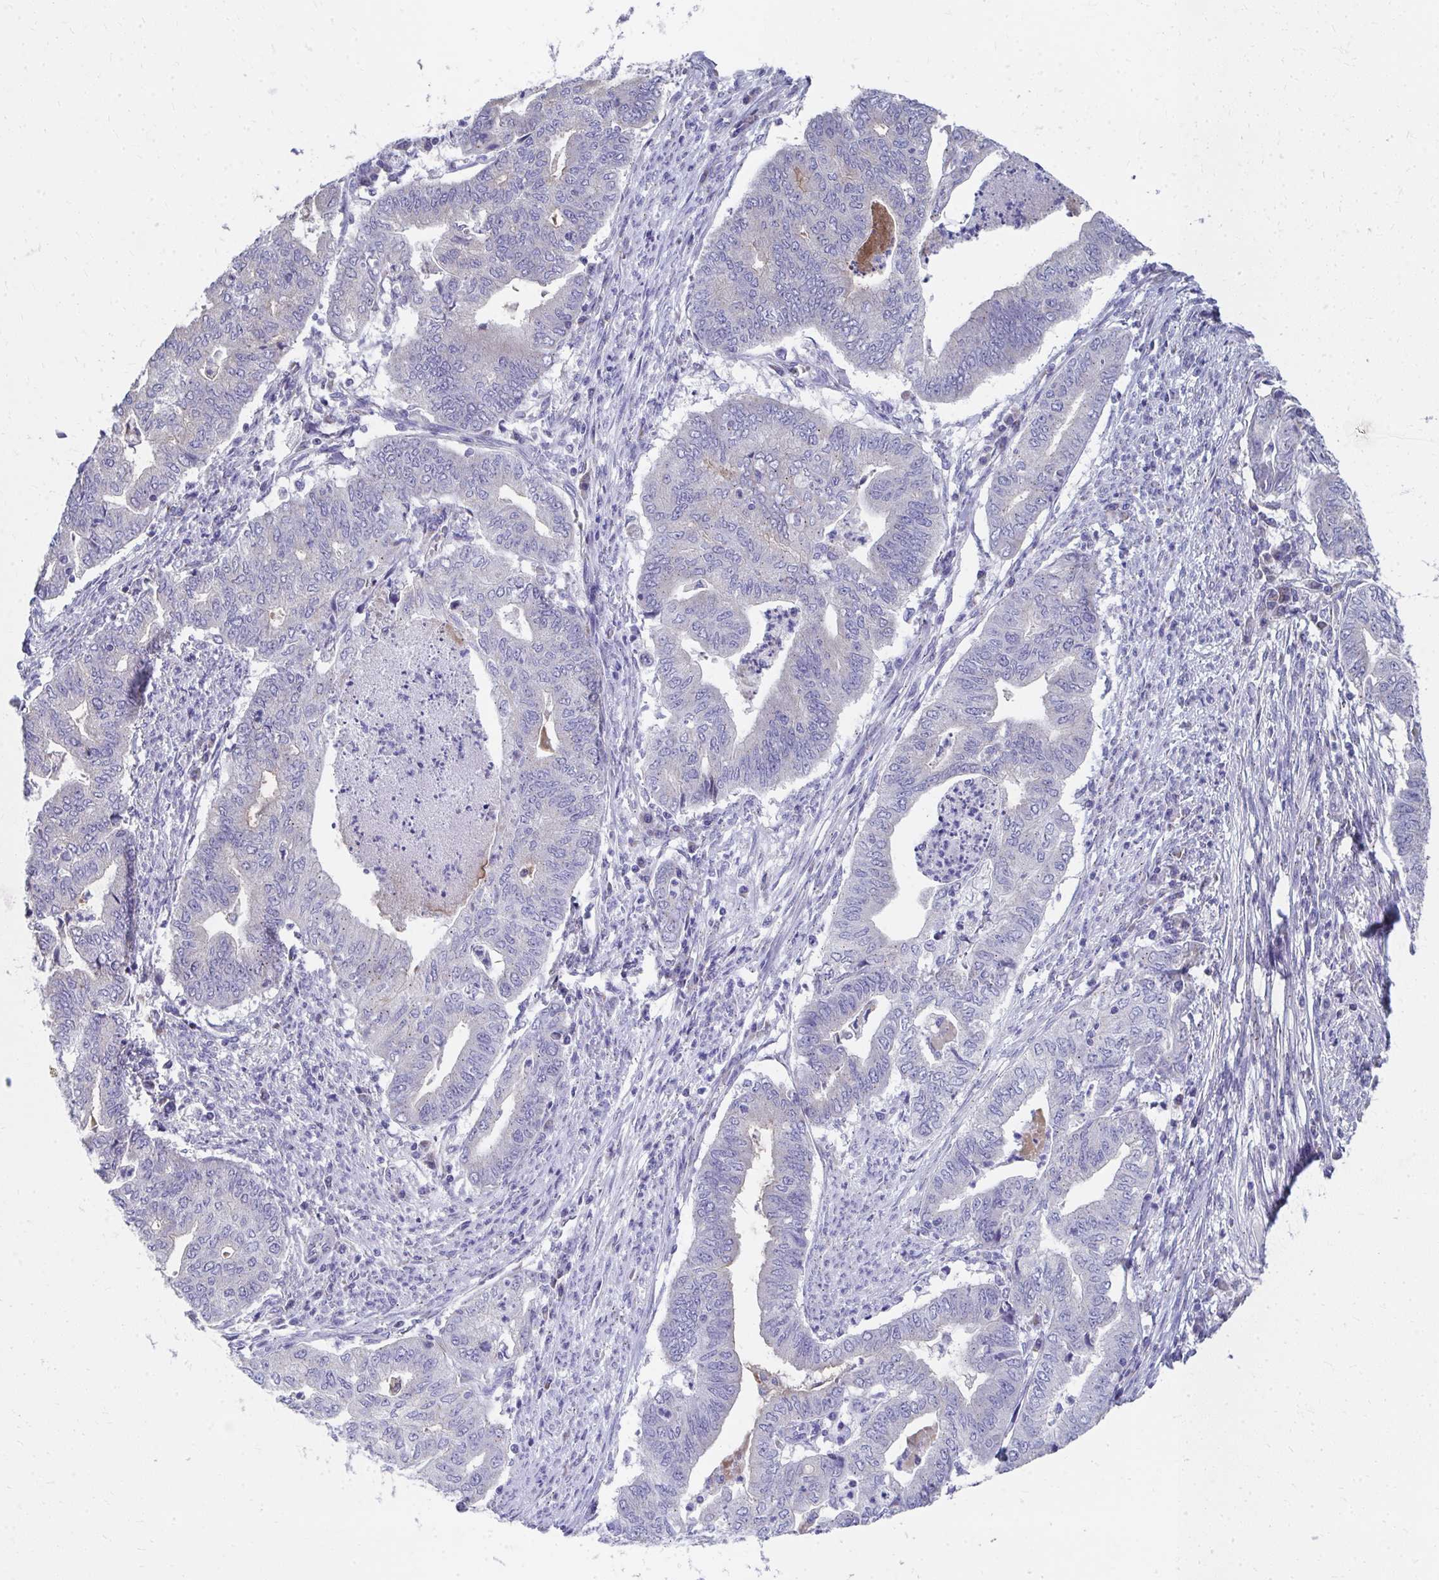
{"staining": {"intensity": "negative", "quantity": "none", "location": "none"}, "tissue": "endometrial cancer", "cell_type": "Tumor cells", "image_type": "cancer", "snomed": [{"axis": "morphology", "description": "Adenocarcinoma, NOS"}, {"axis": "topography", "description": "Endometrium"}], "caption": "High magnification brightfield microscopy of endometrial cancer stained with DAB (3,3'-diaminobenzidine) (brown) and counterstained with hematoxylin (blue): tumor cells show no significant positivity.", "gene": "TMPRSS2", "patient": {"sex": "female", "age": 79}}